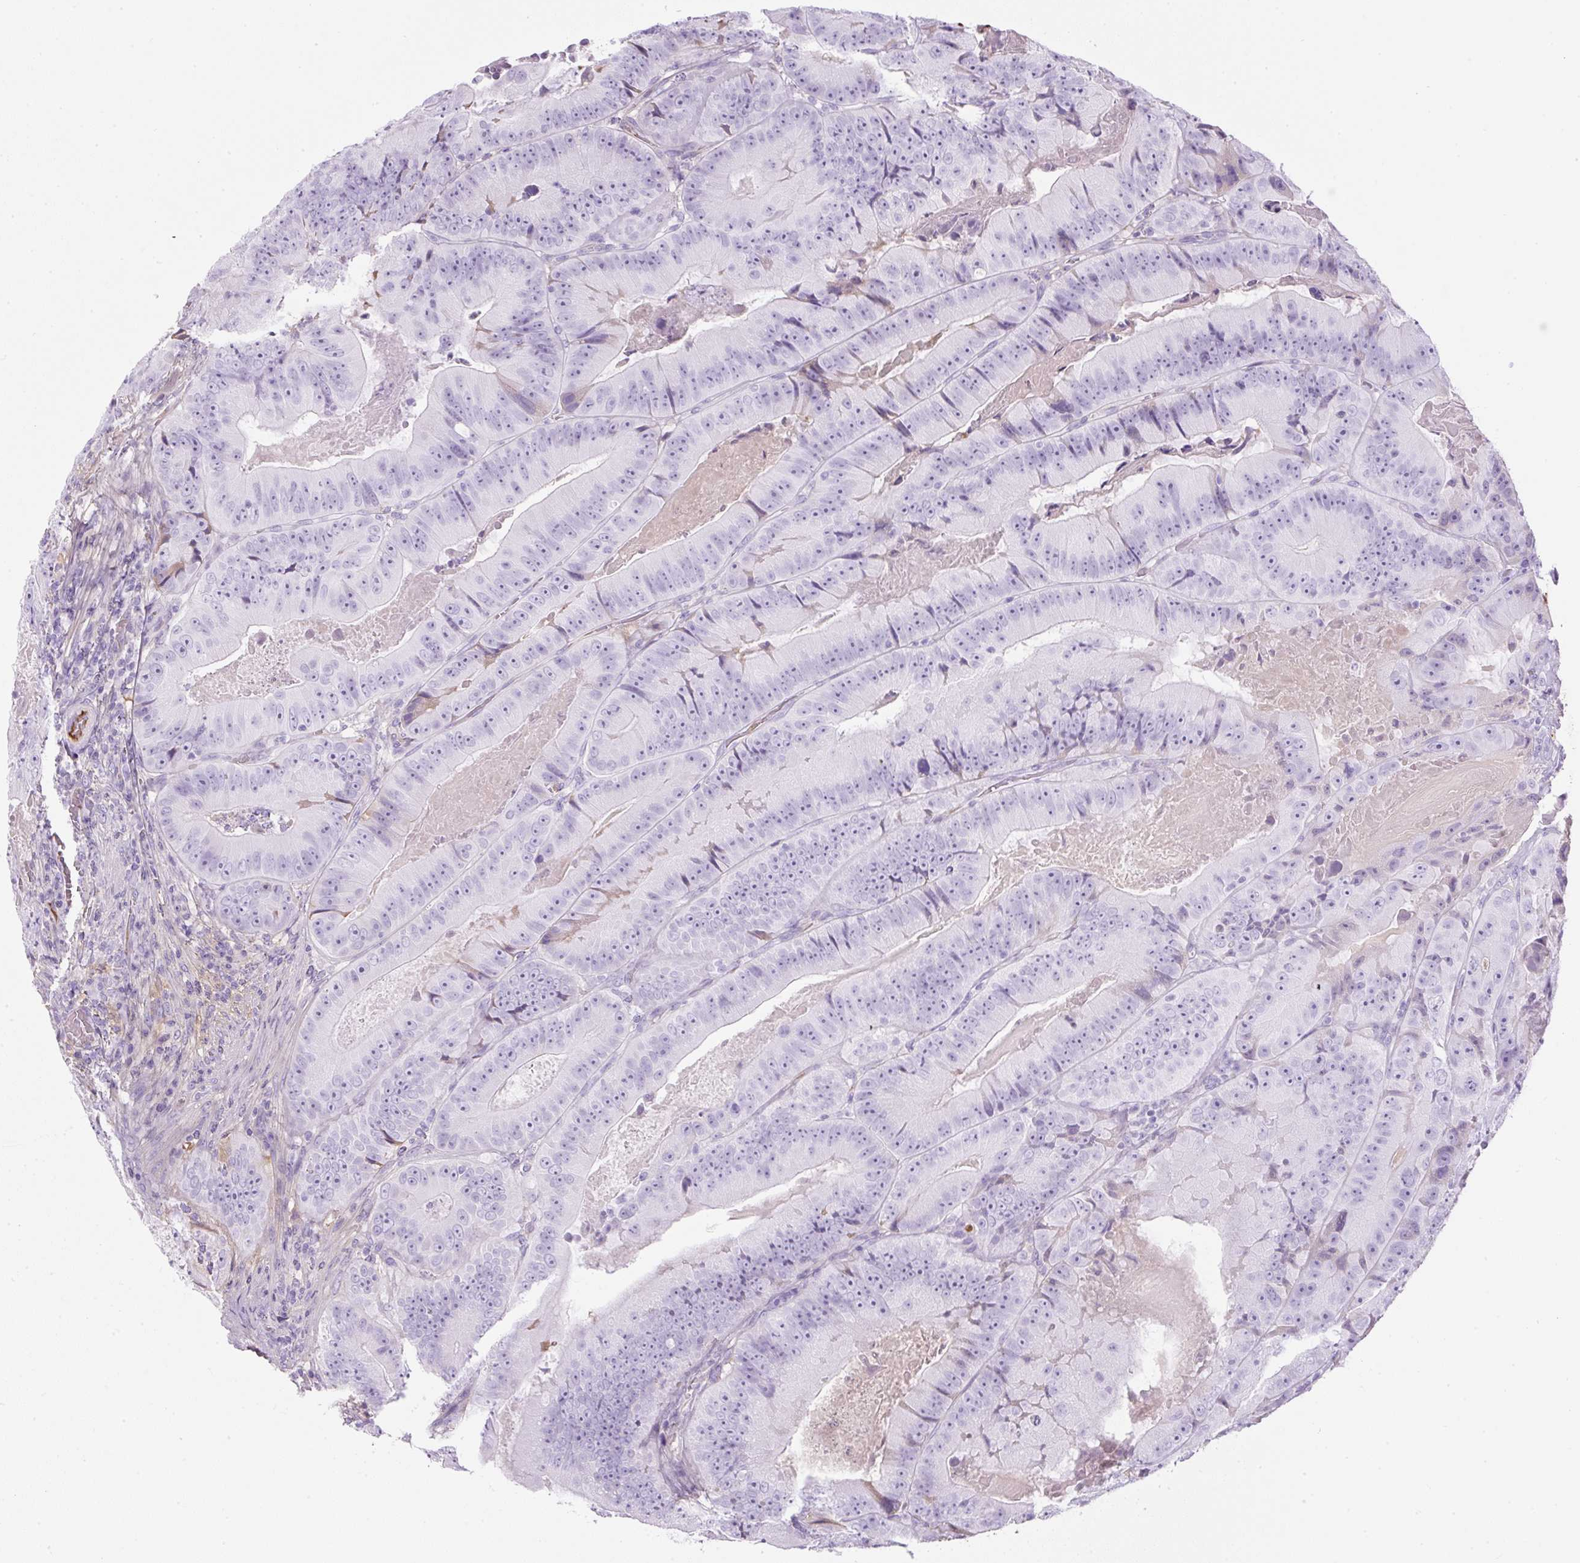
{"staining": {"intensity": "negative", "quantity": "none", "location": "none"}, "tissue": "colorectal cancer", "cell_type": "Tumor cells", "image_type": "cancer", "snomed": [{"axis": "morphology", "description": "Adenocarcinoma, NOS"}, {"axis": "topography", "description": "Colon"}], "caption": "Human colorectal adenocarcinoma stained for a protein using IHC exhibits no expression in tumor cells.", "gene": "APOA1", "patient": {"sex": "female", "age": 86}}